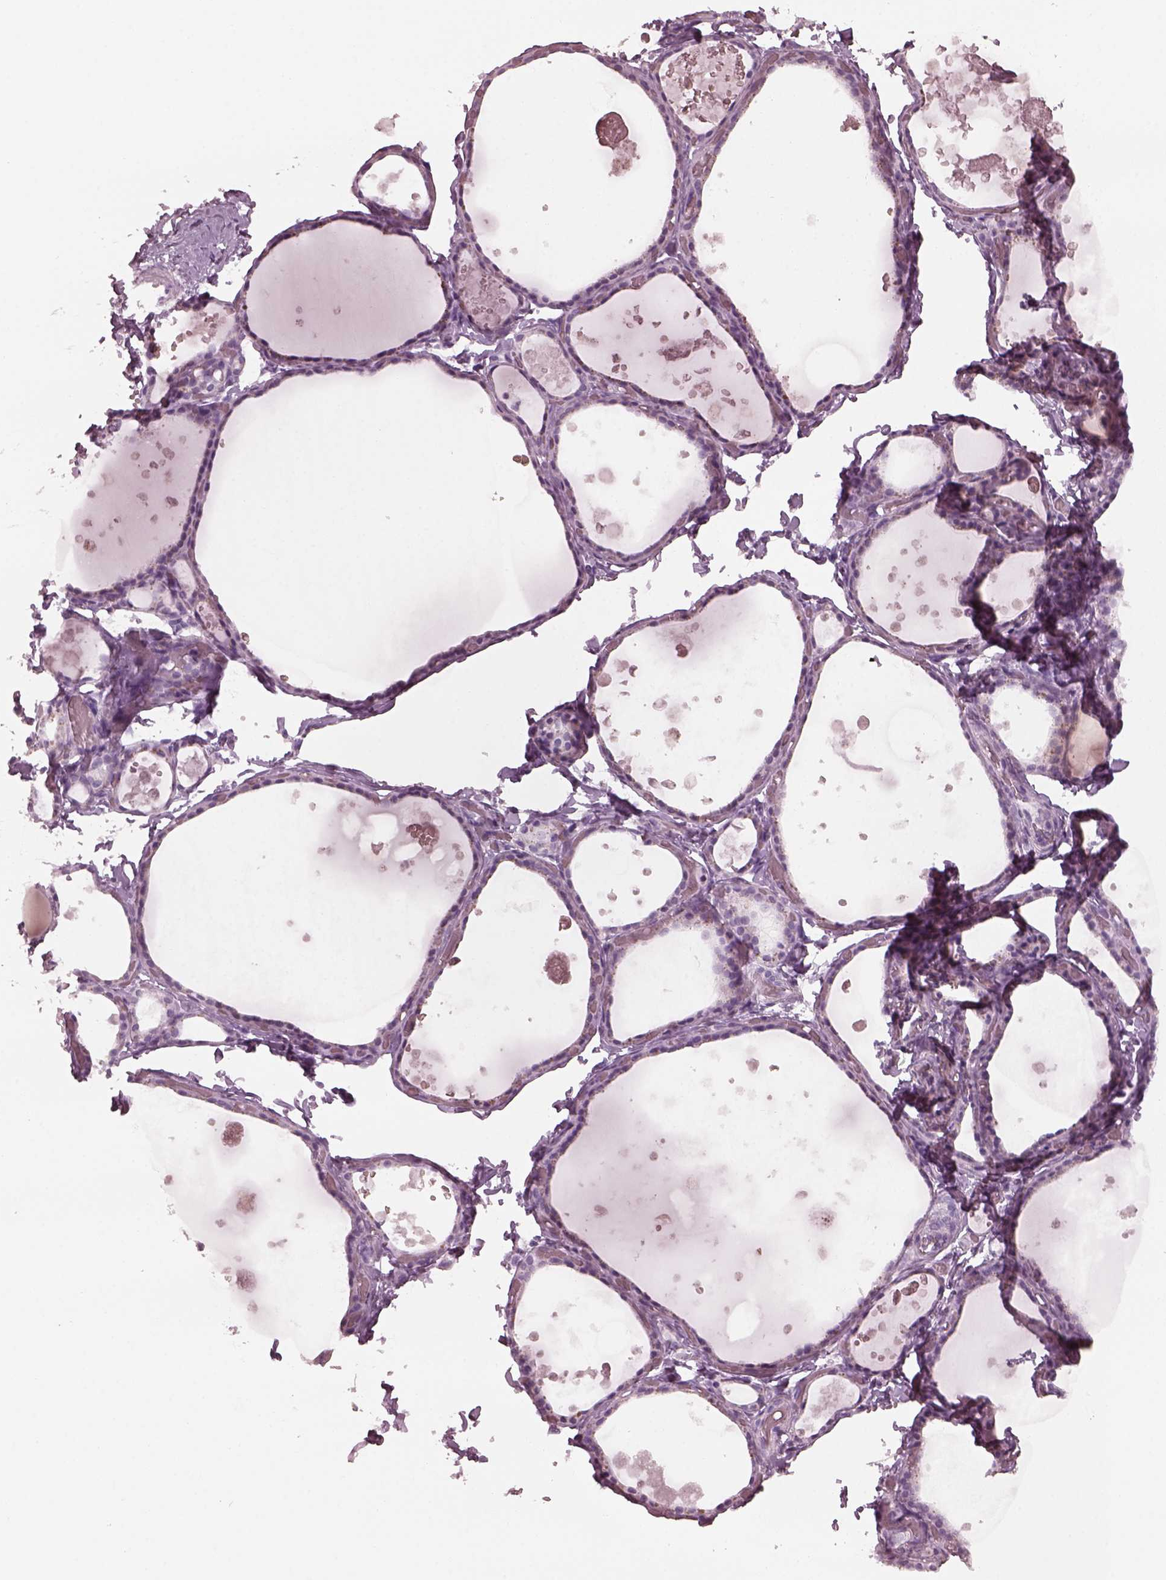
{"staining": {"intensity": "negative", "quantity": "none", "location": "none"}, "tissue": "thyroid gland", "cell_type": "Glandular cells", "image_type": "normal", "snomed": [{"axis": "morphology", "description": "Normal tissue, NOS"}, {"axis": "topography", "description": "Thyroid gland"}], "caption": "There is no significant staining in glandular cells of thyroid gland. Brightfield microscopy of immunohistochemistry (IHC) stained with DAB (3,3'-diaminobenzidine) (brown) and hematoxylin (blue), captured at high magnification.", "gene": "C2orf81", "patient": {"sex": "female", "age": 56}}